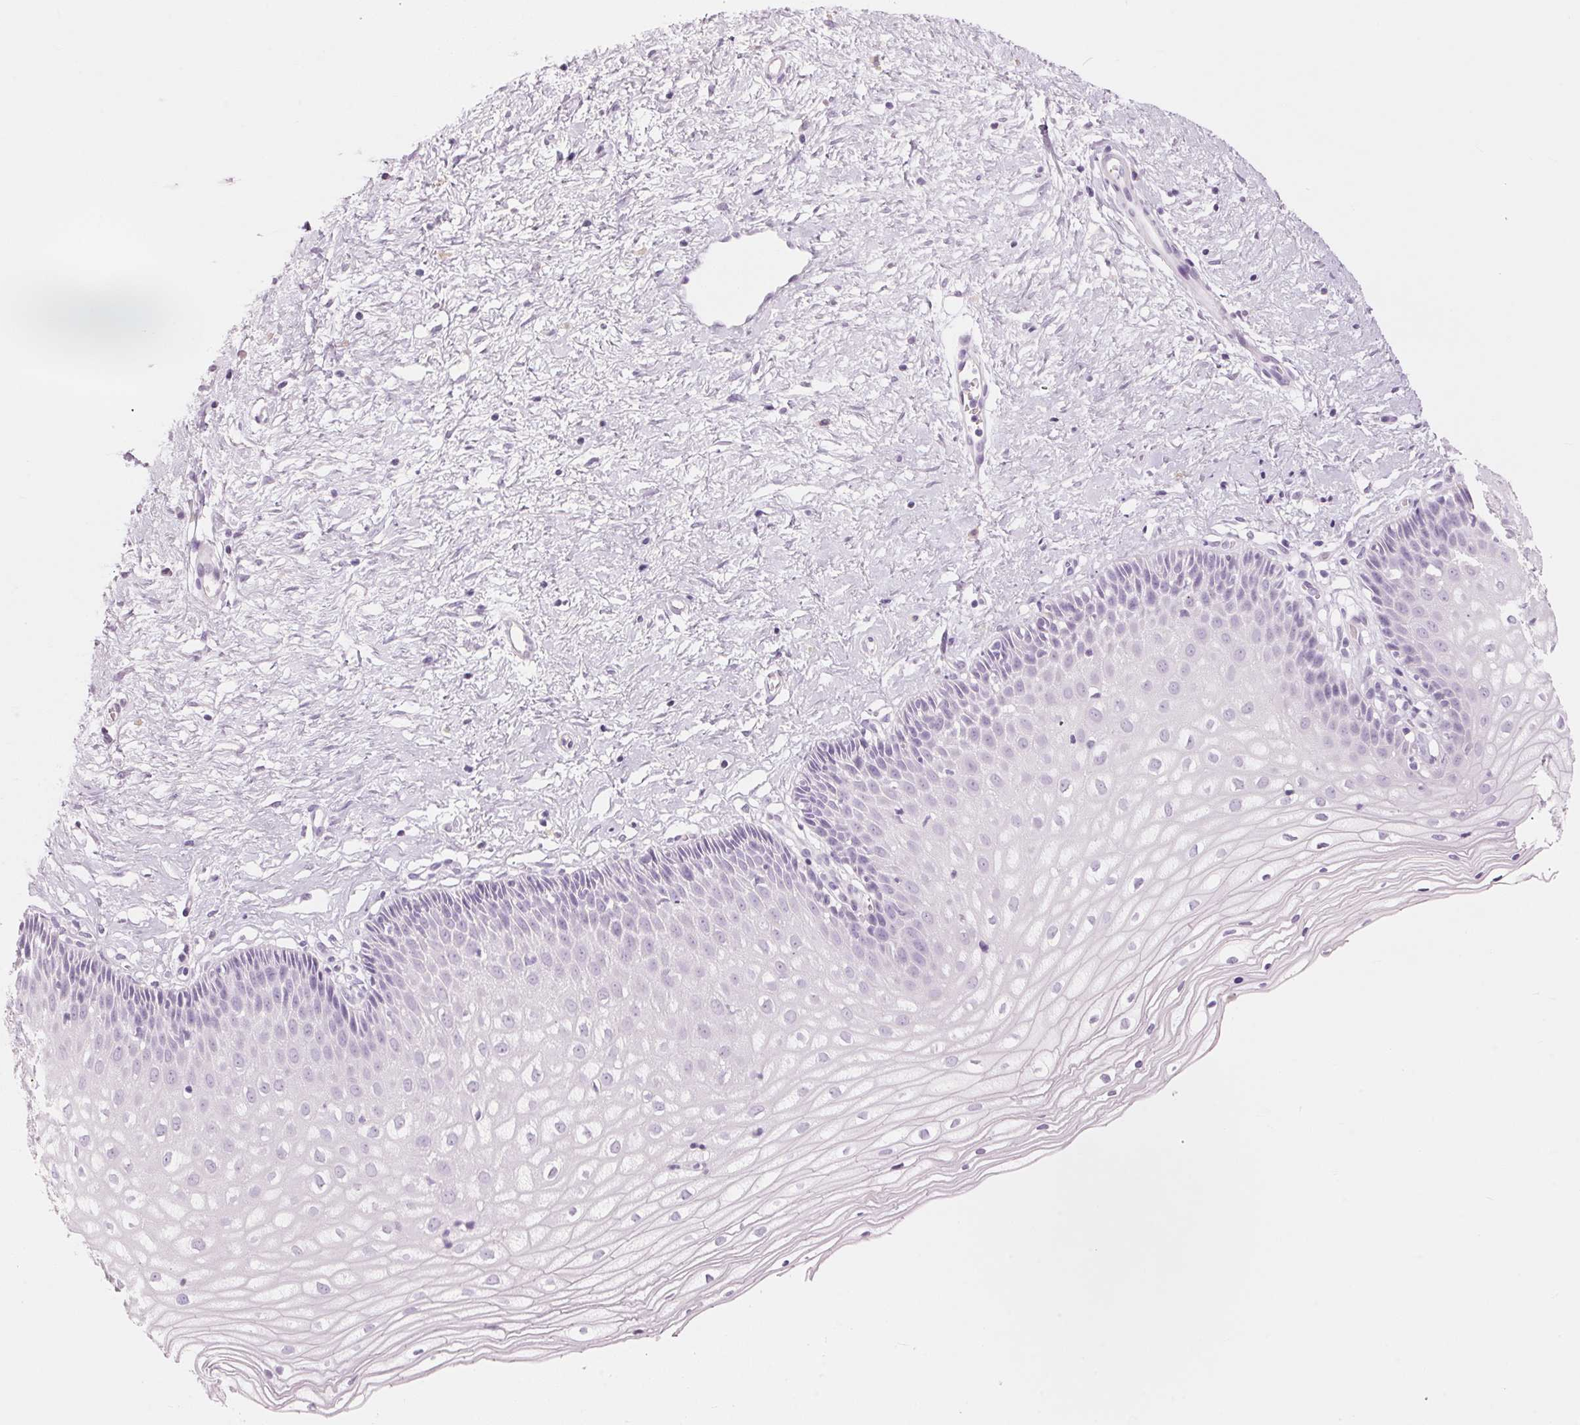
{"staining": {"intensity": "negative", "quantity": "none", "location": "none"}, "tissue": "cervix", "cell_type": "Glandular cells", "image_type": "normal", "snomed": [{"axis": "morphology", "description": "Normal tissue, NOS"}, {"axis": "topography", "description": "Cervix"}], "caption": "Normal cervix was stained to show a protein in brown. There is no significant staining in glandular cells.", "gene": "KLK7", "patient": {"sex": "female", "age": 36}}